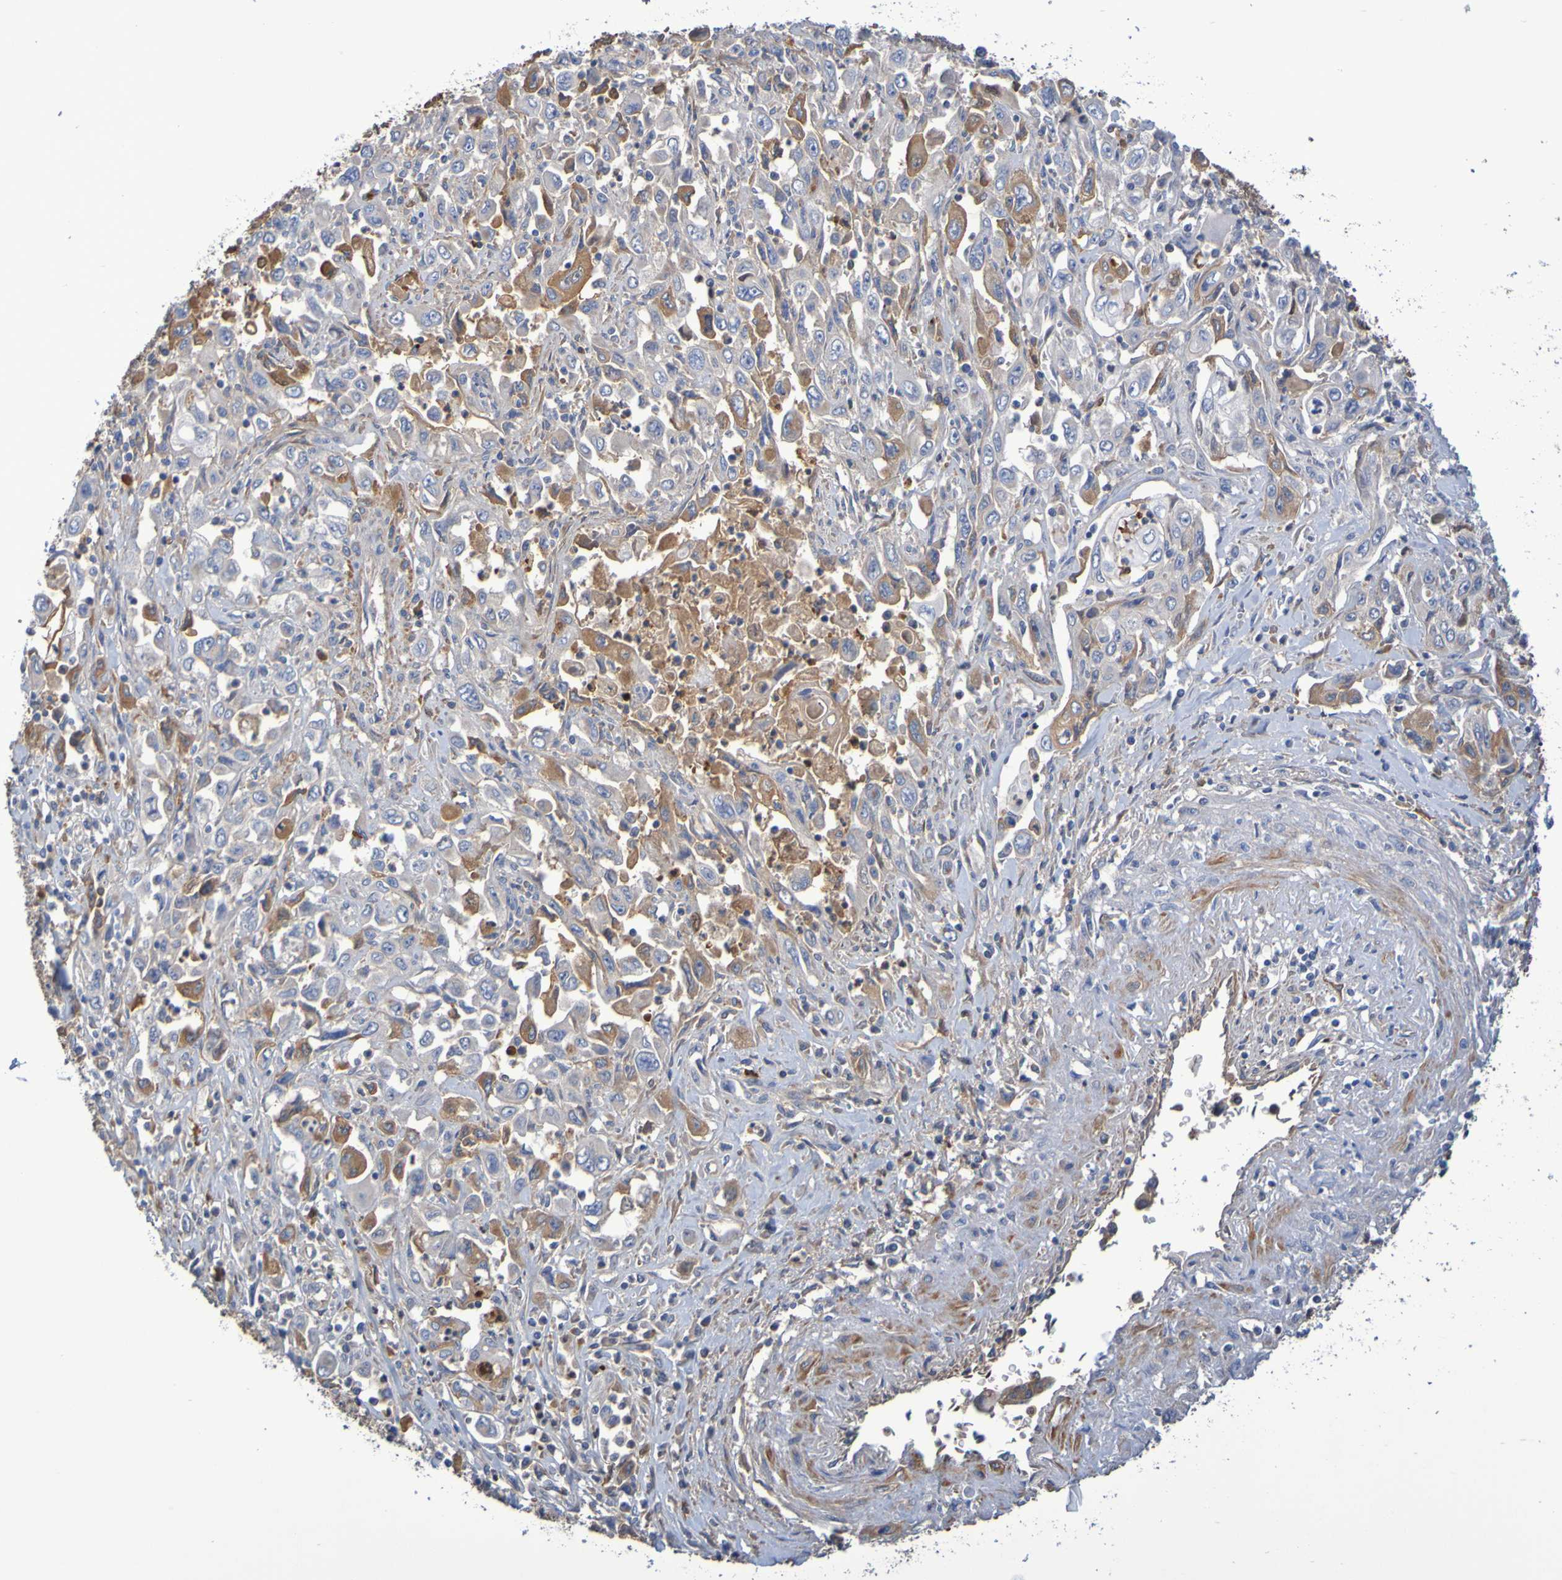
{"staining": {"intensity": "moderate", "quantity": "<25%", "location": "cytoplasmic/membranous"}, "tissue": "pancreatic cancer", "cell_type": "Tumor cells", "image_type": "cancer", "snomed": [{"axis": "morphology", "description": "Adenocarcinoma, NOS"}, {"axis": "topography", "description": "Pancreas"}], "caption": "Moderate cytoplasmic/membranous protein expression is present in approximately <25% of tumor cells in adenocarcinoma (pancreatic).", "gene": "GAB3", "patient": {"sex": "male", "age": 70}}